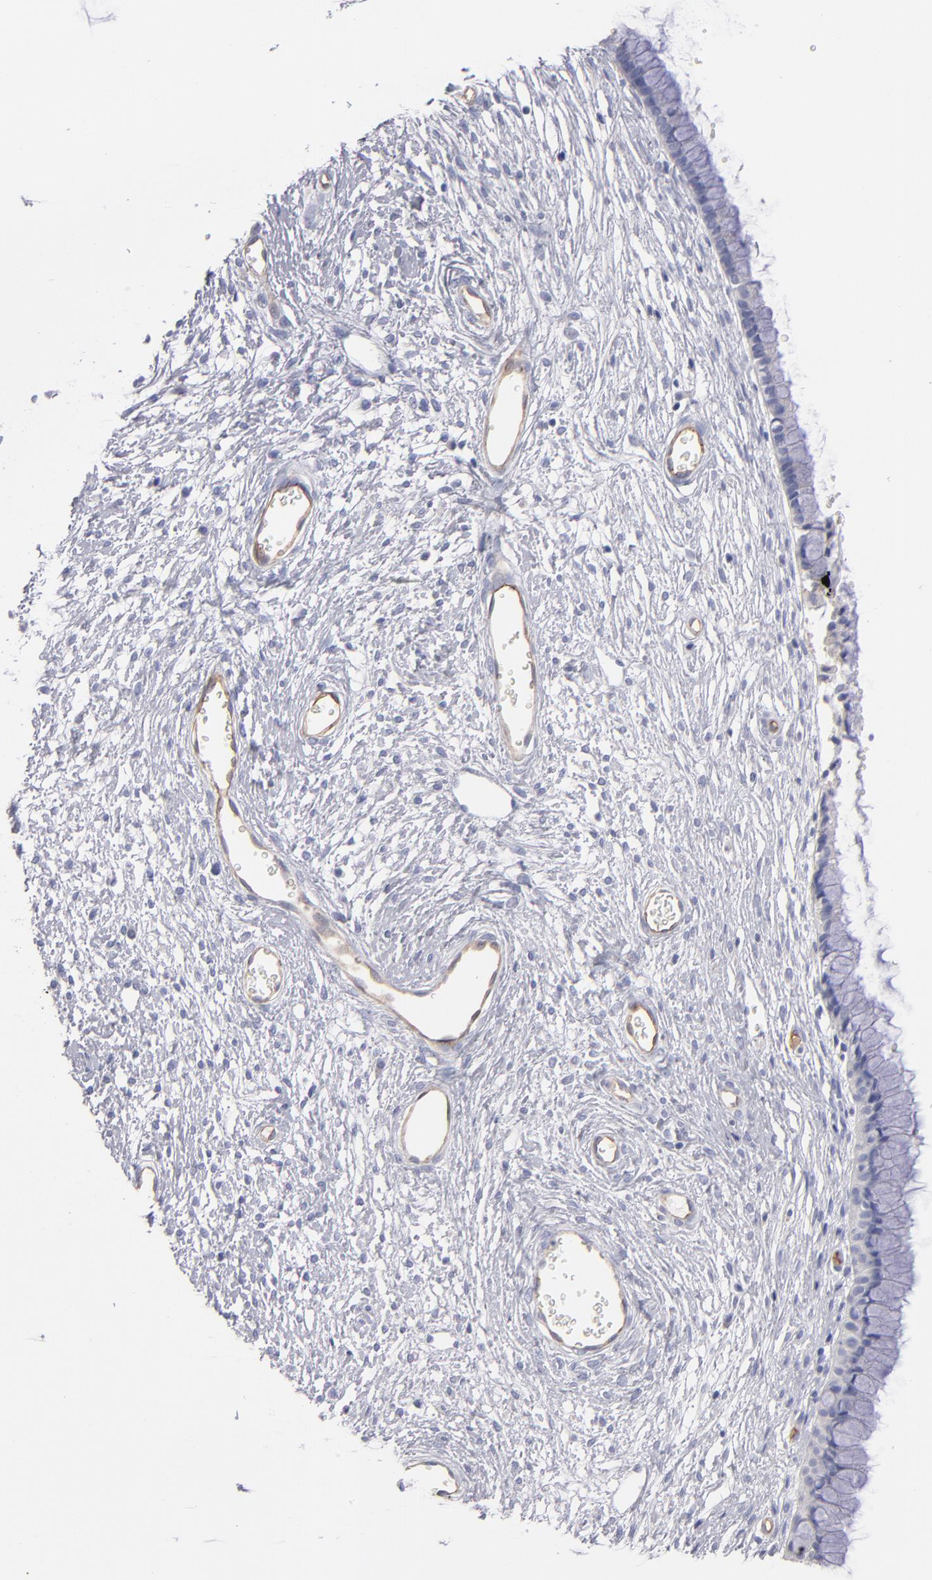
{"staining": {"intensity": "negative", "quantity": "none", "location": "none"}, "tissue": "cervix", "cell_type": "Glandular cells", "image_type": "normal", "snomed": [{"axis": "morphology", "description": "Normal tissue, NOS"}, {"axis": "topography", "description": "Cervix"}], "caption": "This is an immunohistochemistry image of unremarkable human cervix. There is no positivity in glandular cells.", "gene": "PLVAP", "patient": {"sex": "female", "age": 55}}